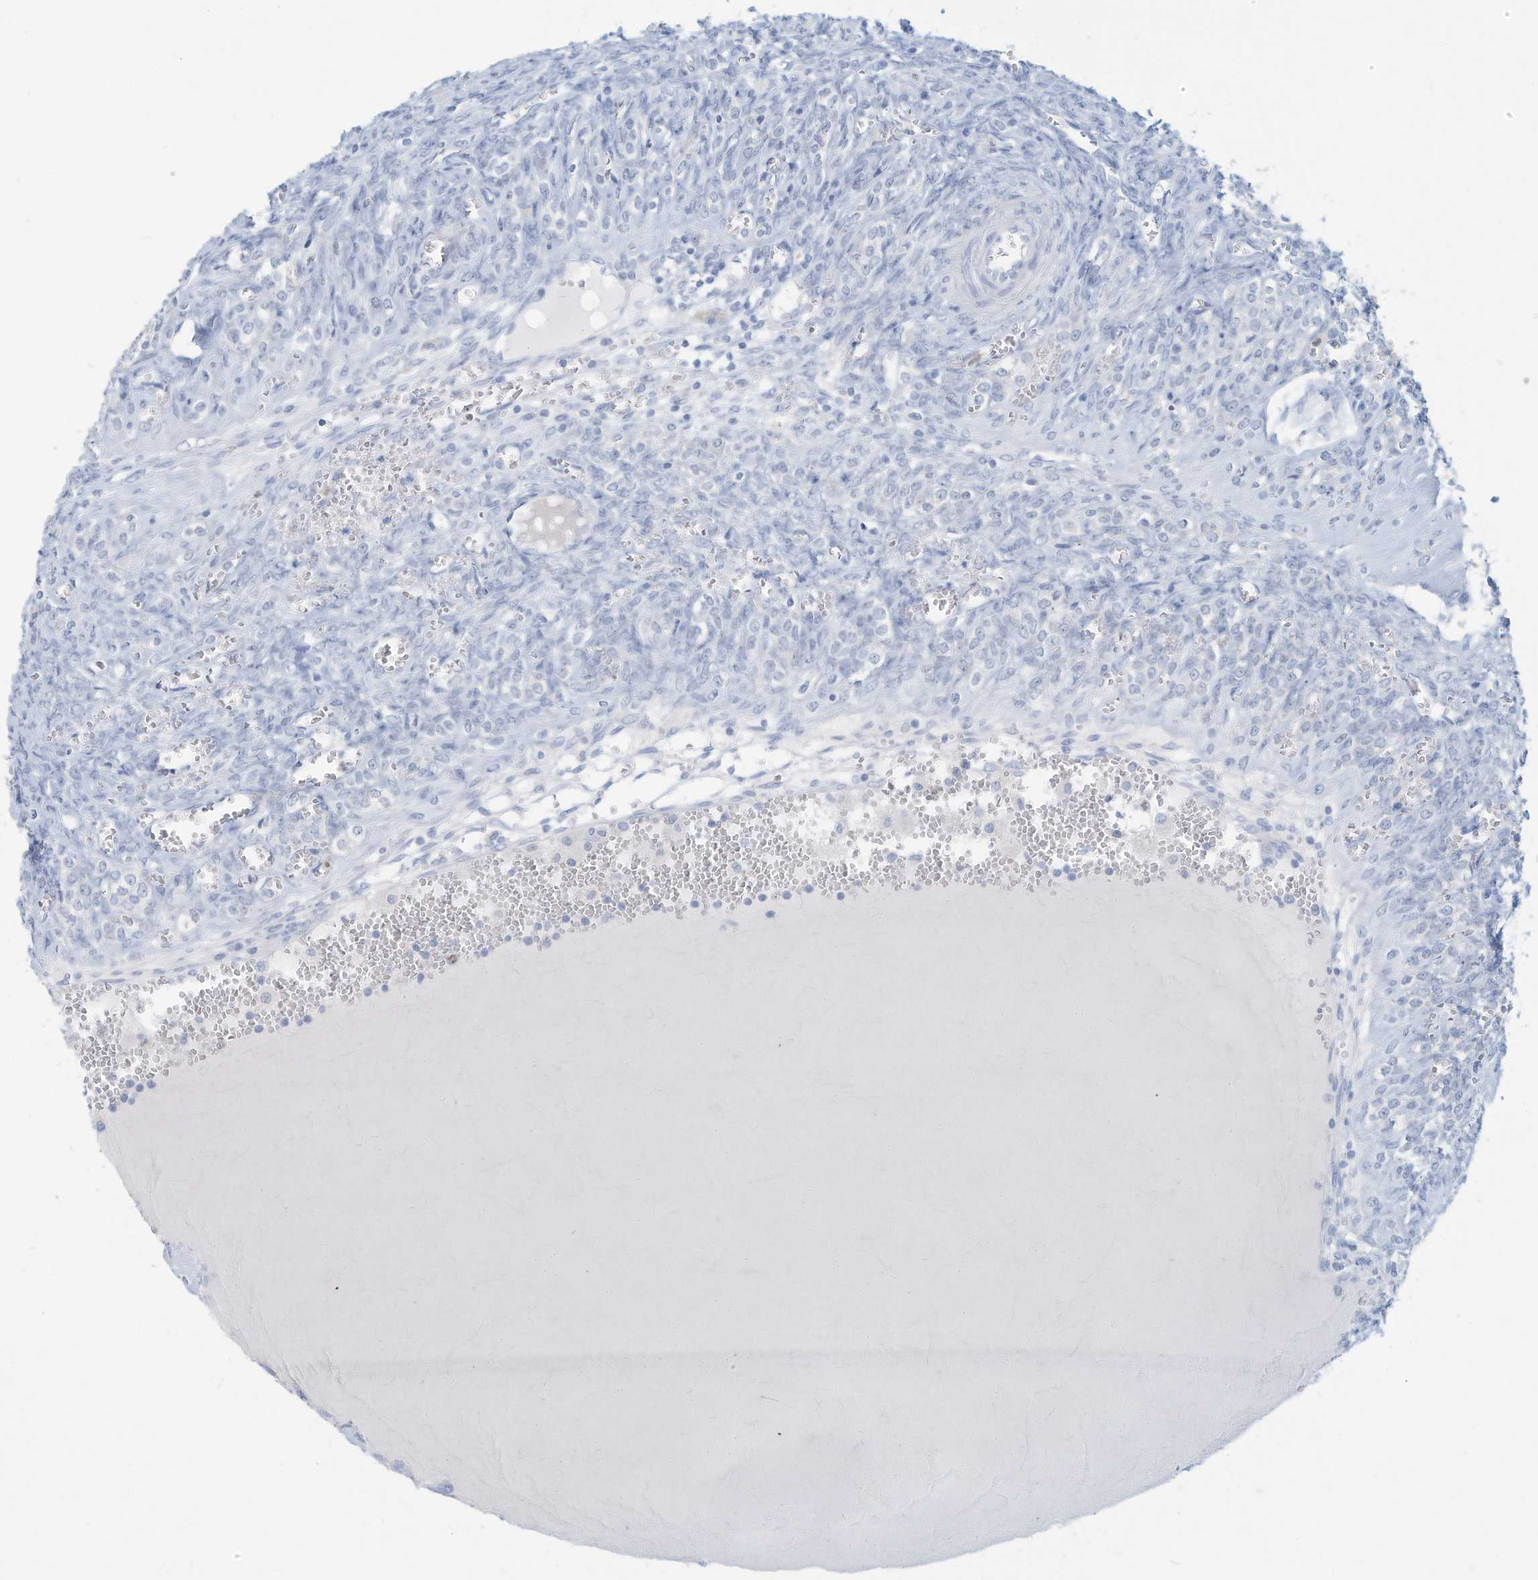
{"staining": {"intensity": "negative", "quantity": "none", "location": "none"}, "tissue": "ovary", "cell_type": "Ovarian stroma cells", "image_type": "normal", "snomed": [{"axis": "morphology", "description": "Normal tissue, NOS"}, {"axis": "topography", "description": "Ovary"}], "caption": "IHC histopathology image of benign human ovary stained for a protein (brown), which shows no positivity in ovarian stroma cells.", "gene": "ERI2", "patient": {"sex": "female", "age": 41}}